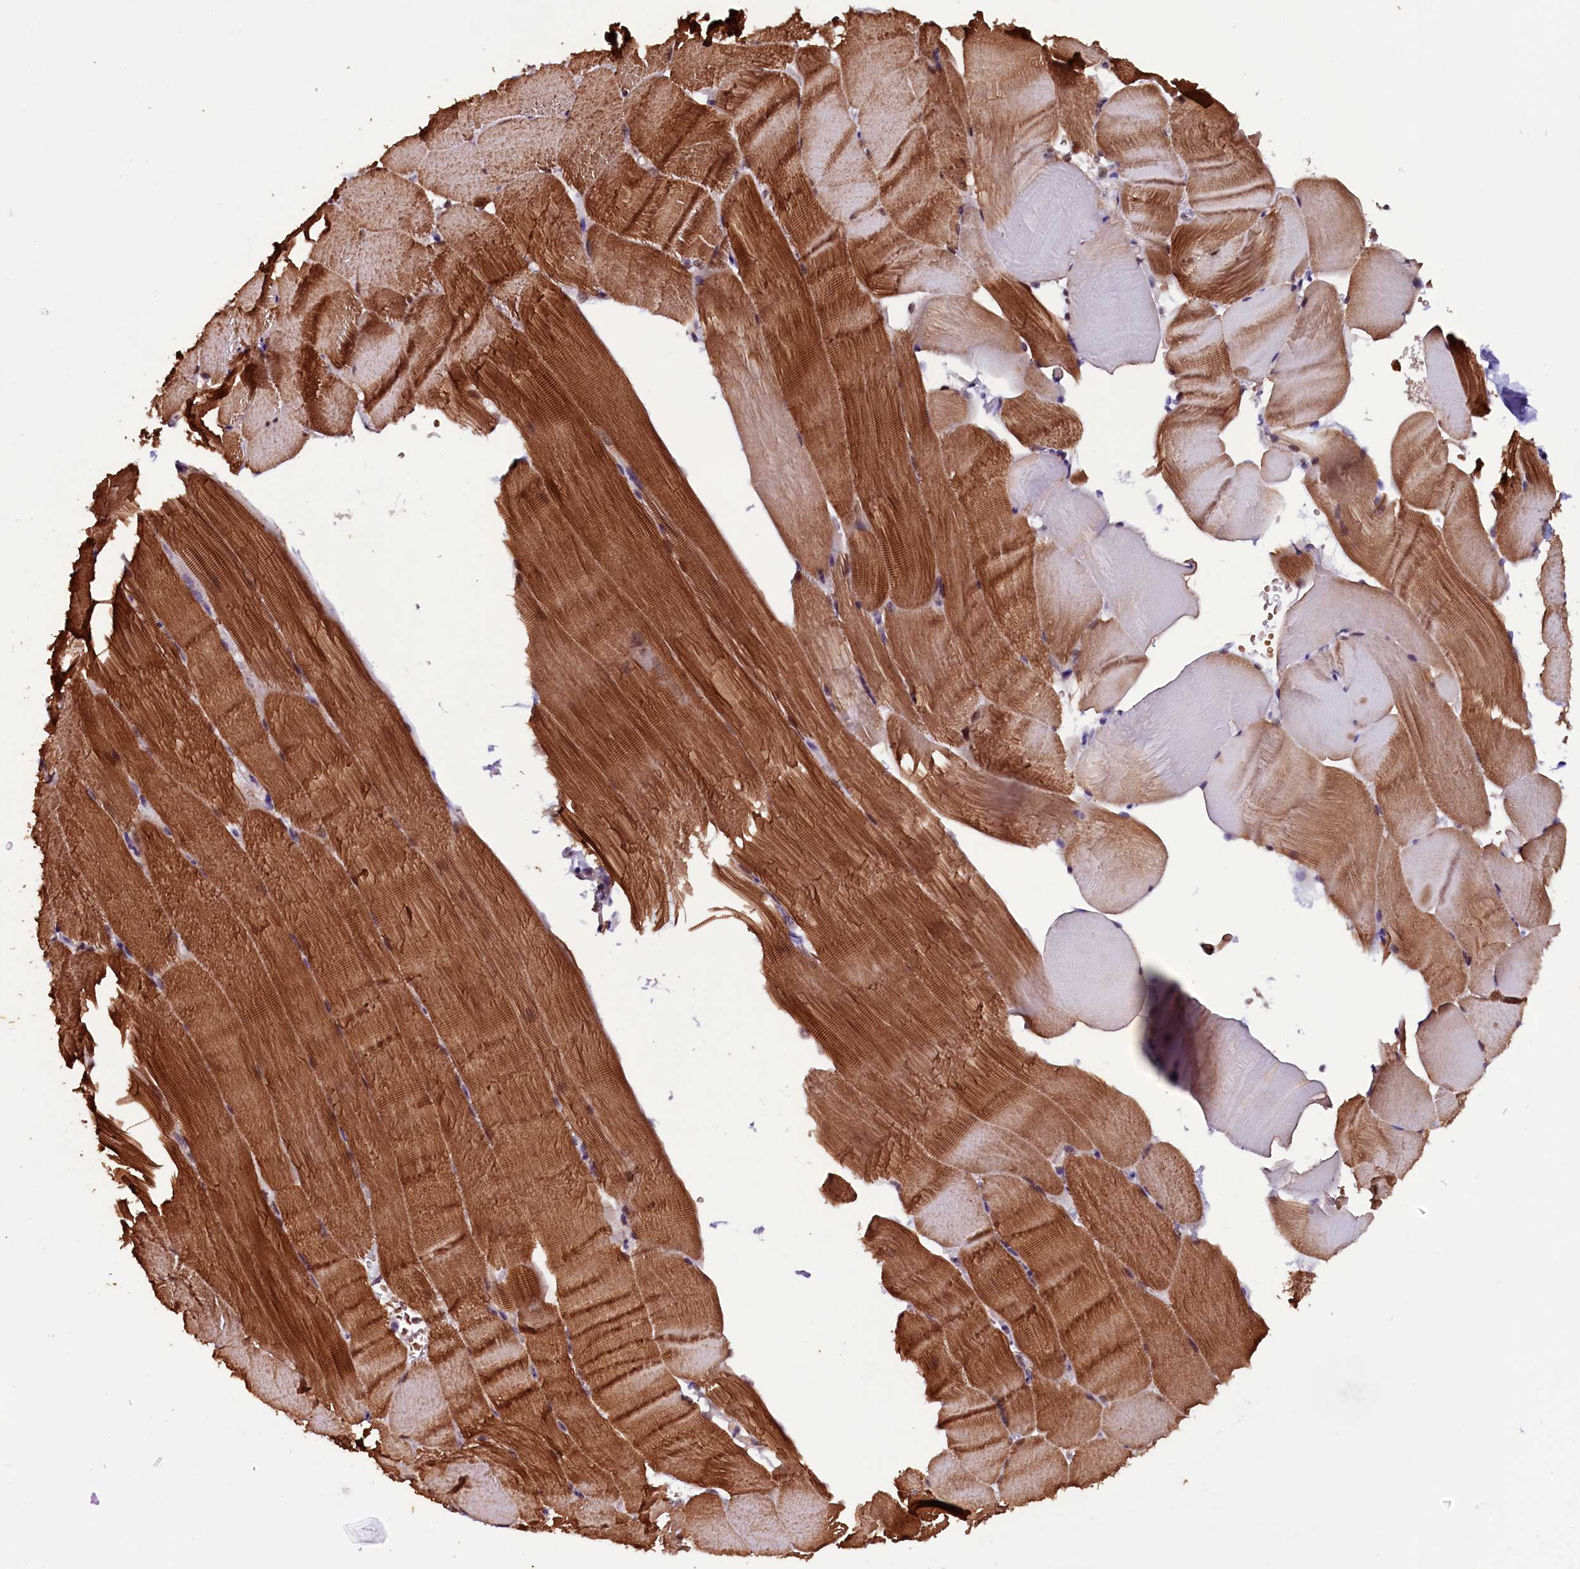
{"staining": {"intensity": "moderate", "quantity": ">75%", "location": "cytoplasmic/membranous,nuclear"}, "tissue": "skeletal muscle", "cell_type": "Myocytes", "image_type": "normal", "snomed": [{"axis": "morphology", "description": "Normal tissue, NOS"}, {"axis": "topography", "description": "Skeletal muscle"}, {"axis": "topography", "description": "Parathyroid gland"}], "caption": "Skeletal muscle stained for a protein displays moderate cytoplasmic/membranous,nuclear positivity in myocytes.", "gene": "RNMT", "patient": {"sex": "female", "age": 37}}